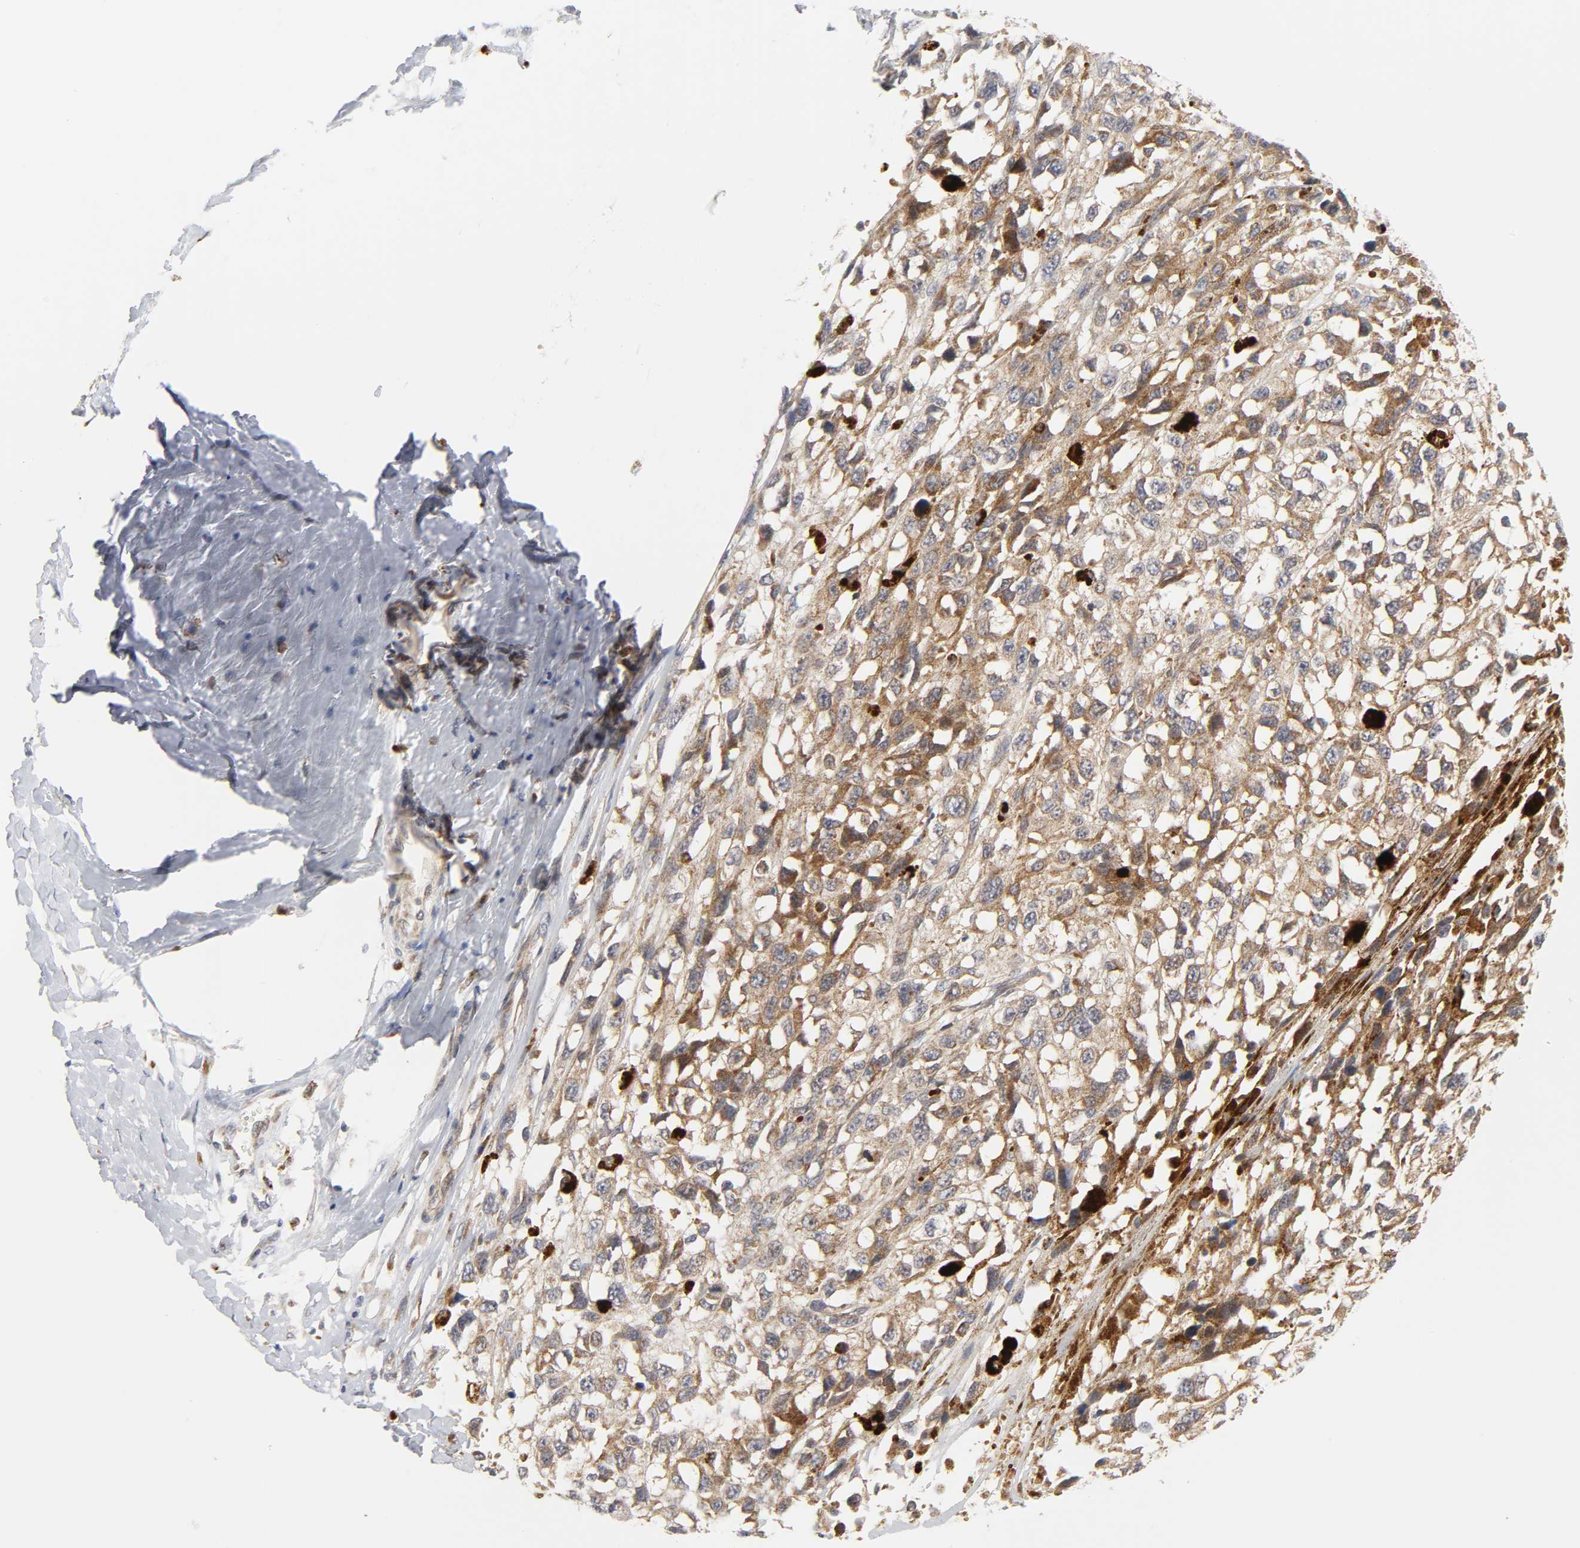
{"staining": {"intensity": "moderate", "quantity": ">75%", "location": "cytoplasmic/membranous"}, "tissue": "melanoma", "cell_type": "Tumor cells", "image_type": "cancer", "snomed": [{"axis": "morphology", "description": "Malignant melanoma, Metastatic site"}, {"axis": "topography", "description": "Lymph node"}], "caption": "Malignant melanoma (metastatic site) stained with a protein marker displays moderate staining in tumor cells.", "gene": "BAX", "patient": {"sex": "male", "age": 59}}